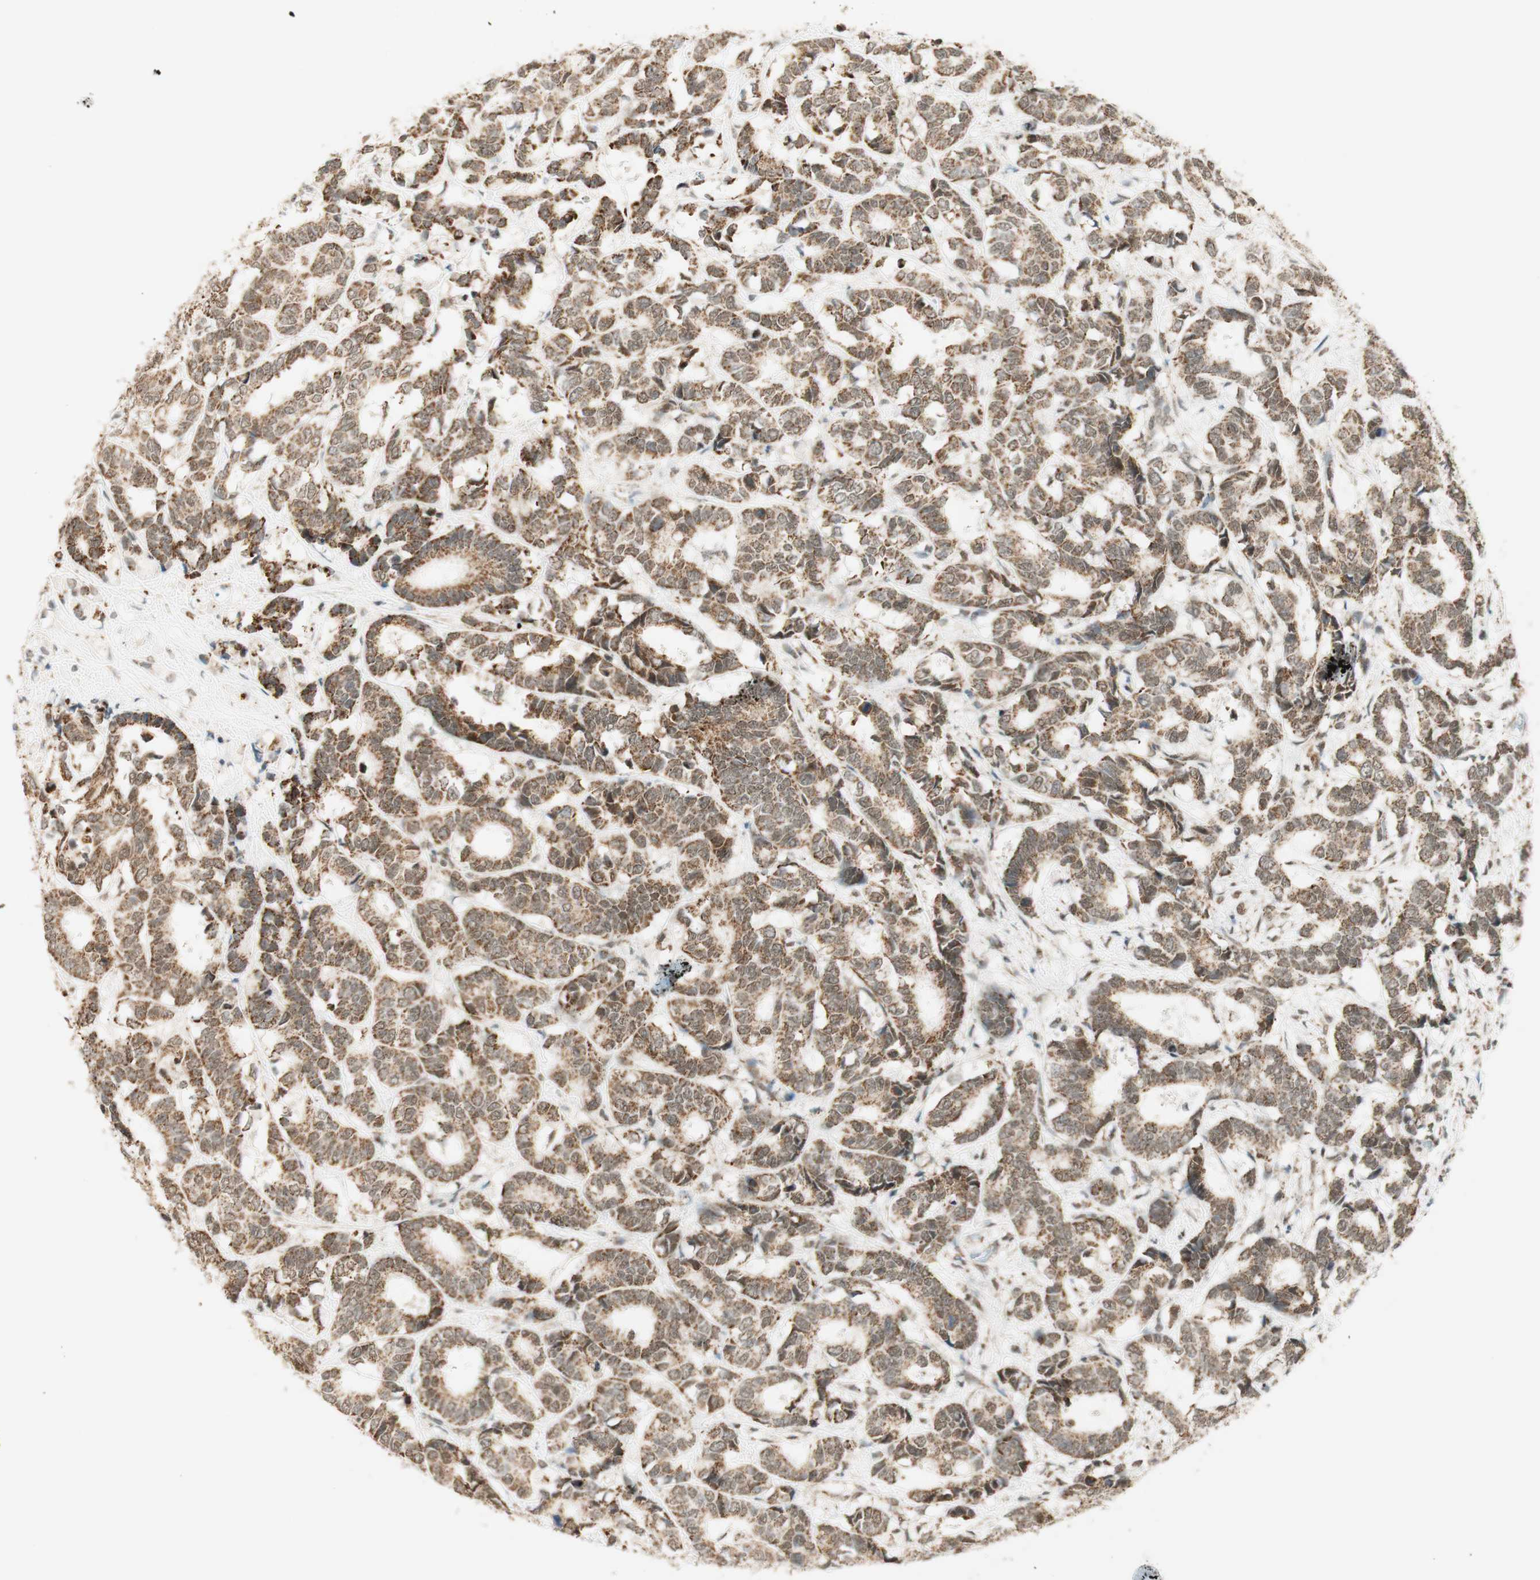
{"staining": {"intensity": "moderate", "quantity": ">75%", "location": "cytoplasmic/membranous,nuclear"}, "tissue": "breast cancer", "cell_type": "Tumor cells", "image_type": "cancer", "snomed": [{"axis": "morphology", "description": "Duct carcinoma"}, {"axis": "topography", "description": "Breast"}], "caption": "This photomicrograph exhibits breast cancer (intraductal carcinoma) stained with IHC to label a protein in brown. The cytoplasmic/membranous and nuclear of tumor cells show moderate positivity for the protein. Nuclei are counter-stained blue.", "gene": "ZNF782", "patient": {"sex": "female", "age": 87}}